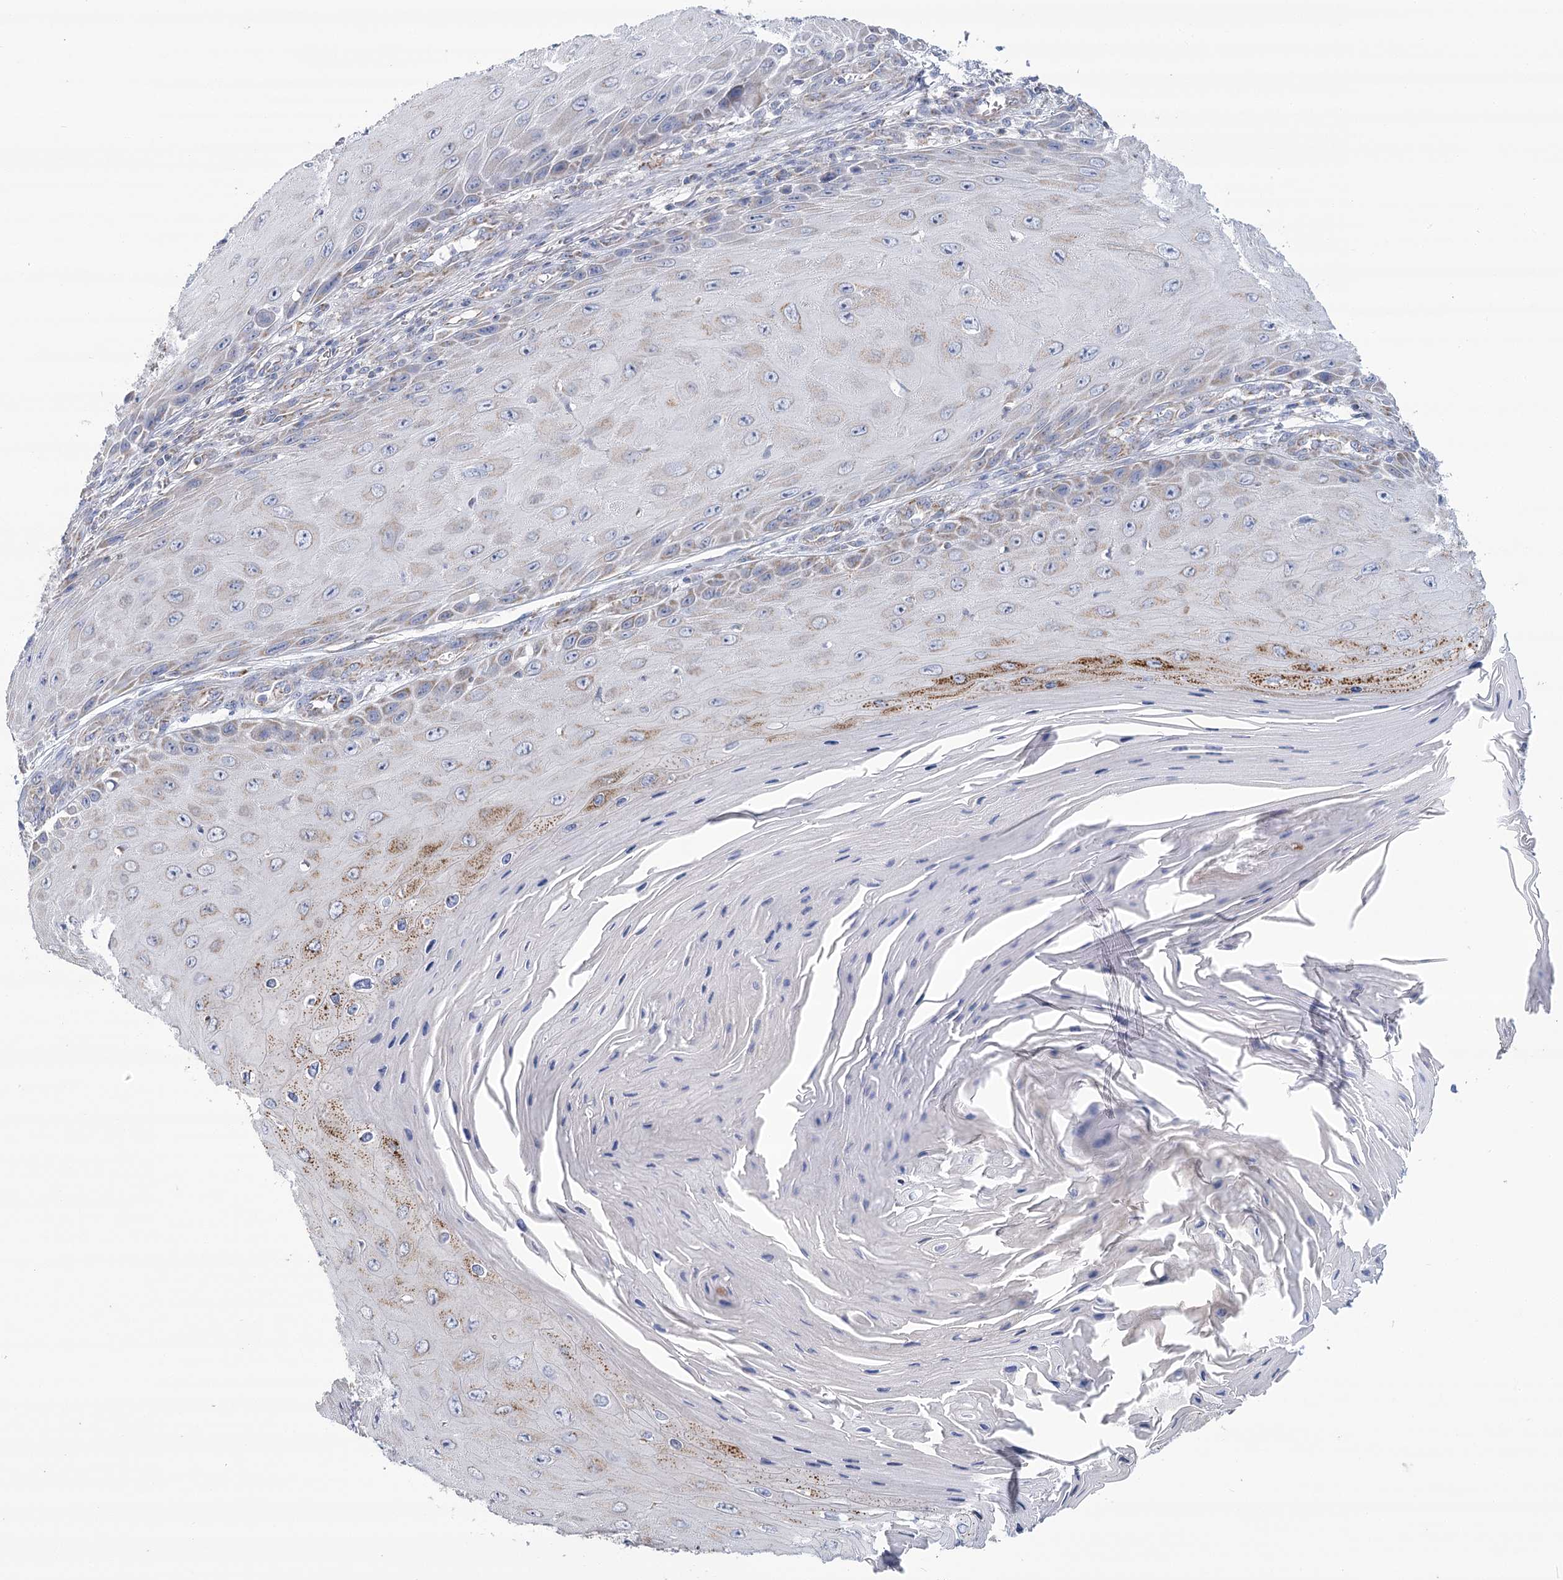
{"staining": {"intensity": "moderate", "quantity": "<25%", "location": "cytoplasmic/membranous"}, "tissue": "skin cancer", "cell_type": "Tumor cells", "image_type": "cancer", "snomed": [{"axis": "morphology", "description": "Squamous cell carcinoma, NOS"}, {"axis": "topography", "description": "Skin"}], "caption": "Immunohistochemical staining of human squamous cell carcinoma (skin) displays low levels of moderate cytoplasmic/membranous protein expression in about <25% of tumor cells. The staining is performed using DAB brown chromogen to label protein expression. The nuclei are counter-stained blue using hematoxylin.", "gene": "SNX7", "patient": {"sex": "female", "age": 73}}